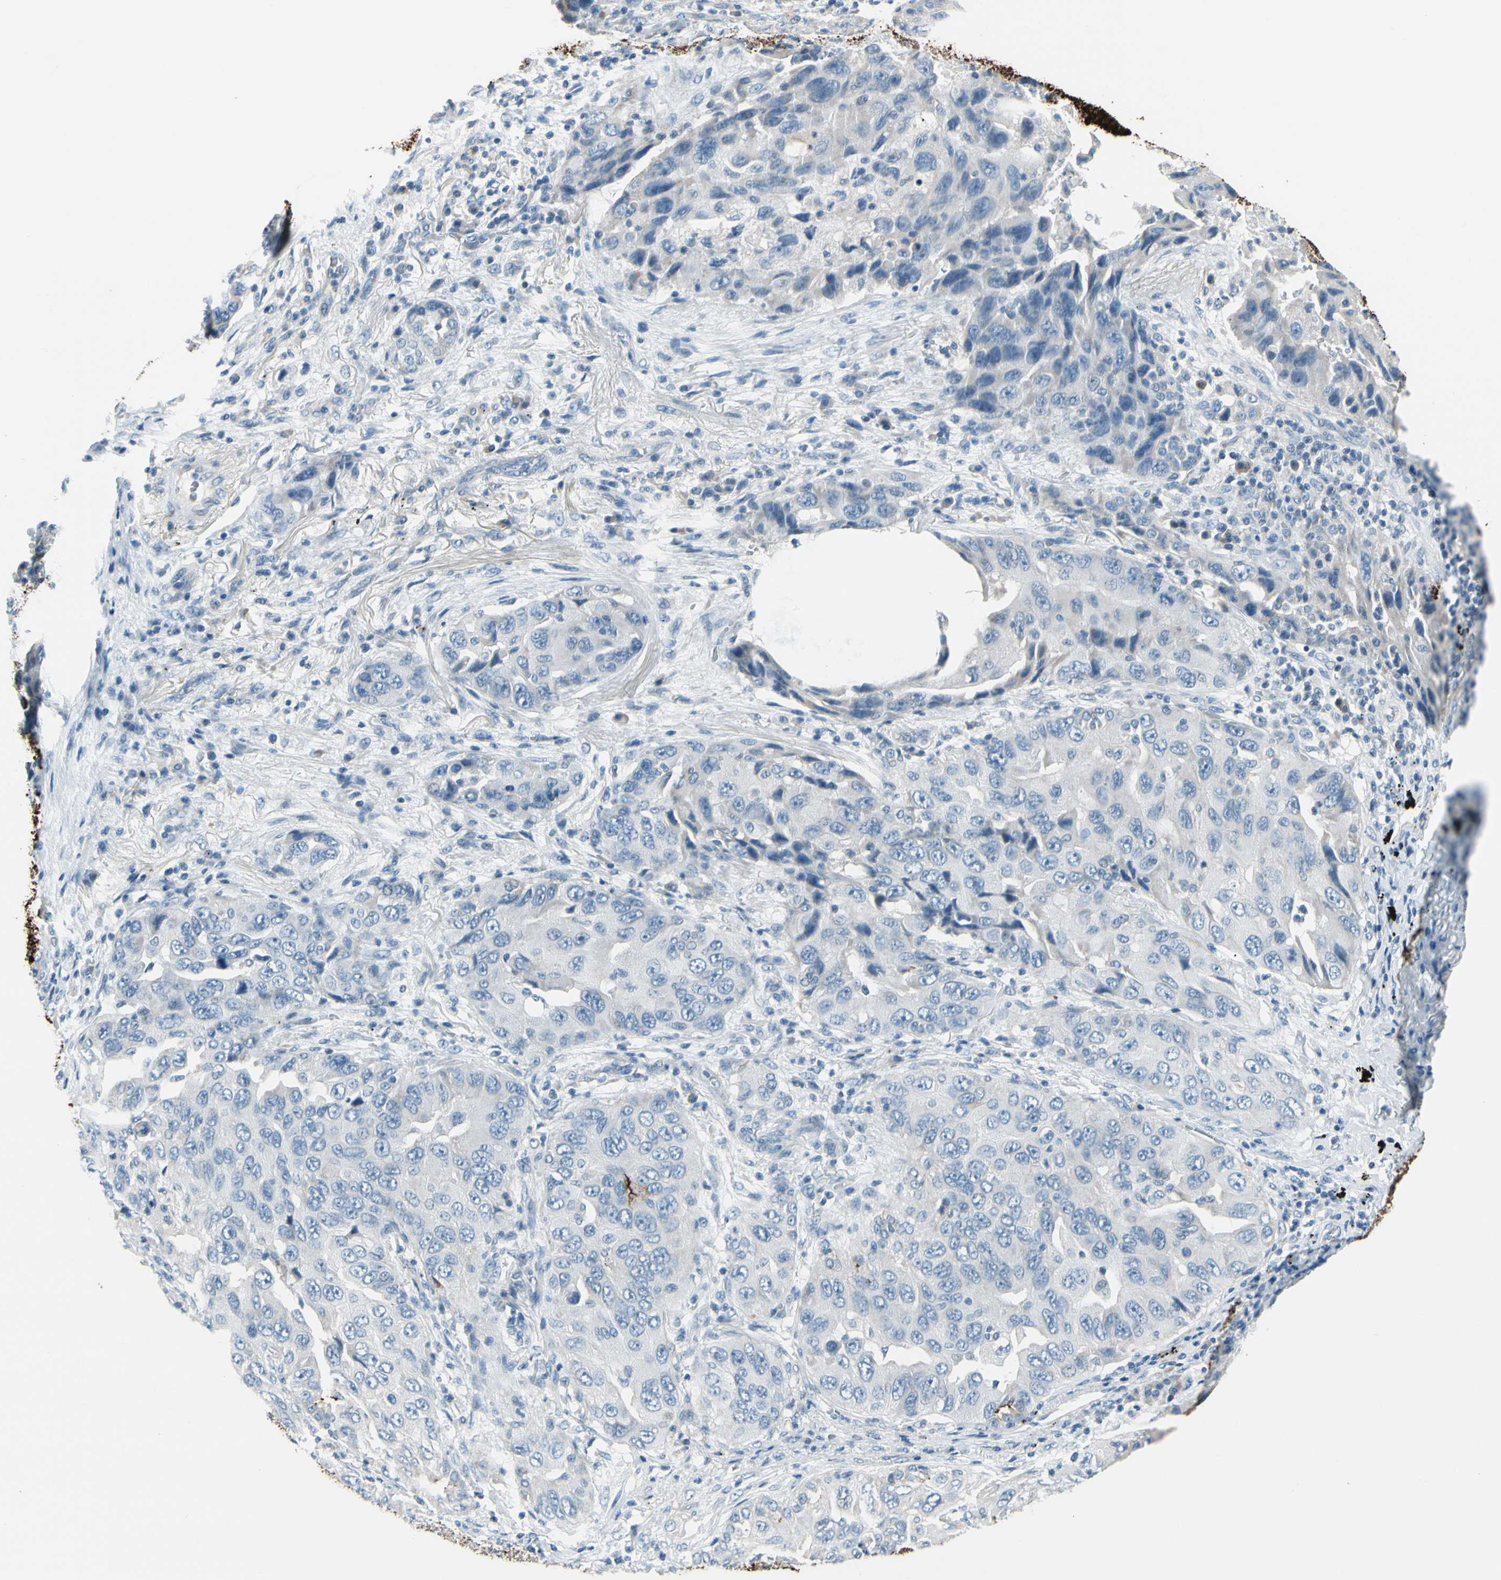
{"staining": {"intensity": "negative", "quantity": "none", "location": "none"}, "tissue": "lung cancer", "cell_type": "Tumor cells", "image_type": "cancer", "snomed": [{"axis": "morphology", "description": "Adenocarcinoma, NOS"}, {"axis": "topography", "description": "Lung"}], "caption": "High magnification brightfield microscopy of lung cancer (adenocarcinoma) stained with DAB (3,3'-diaminobenzidine) (brown) and counterstained with hematoxylin (blue): tumor cells show no significant expression.", "gene": "MUC5B", "patient": {"sex": "female", "age": 65}}